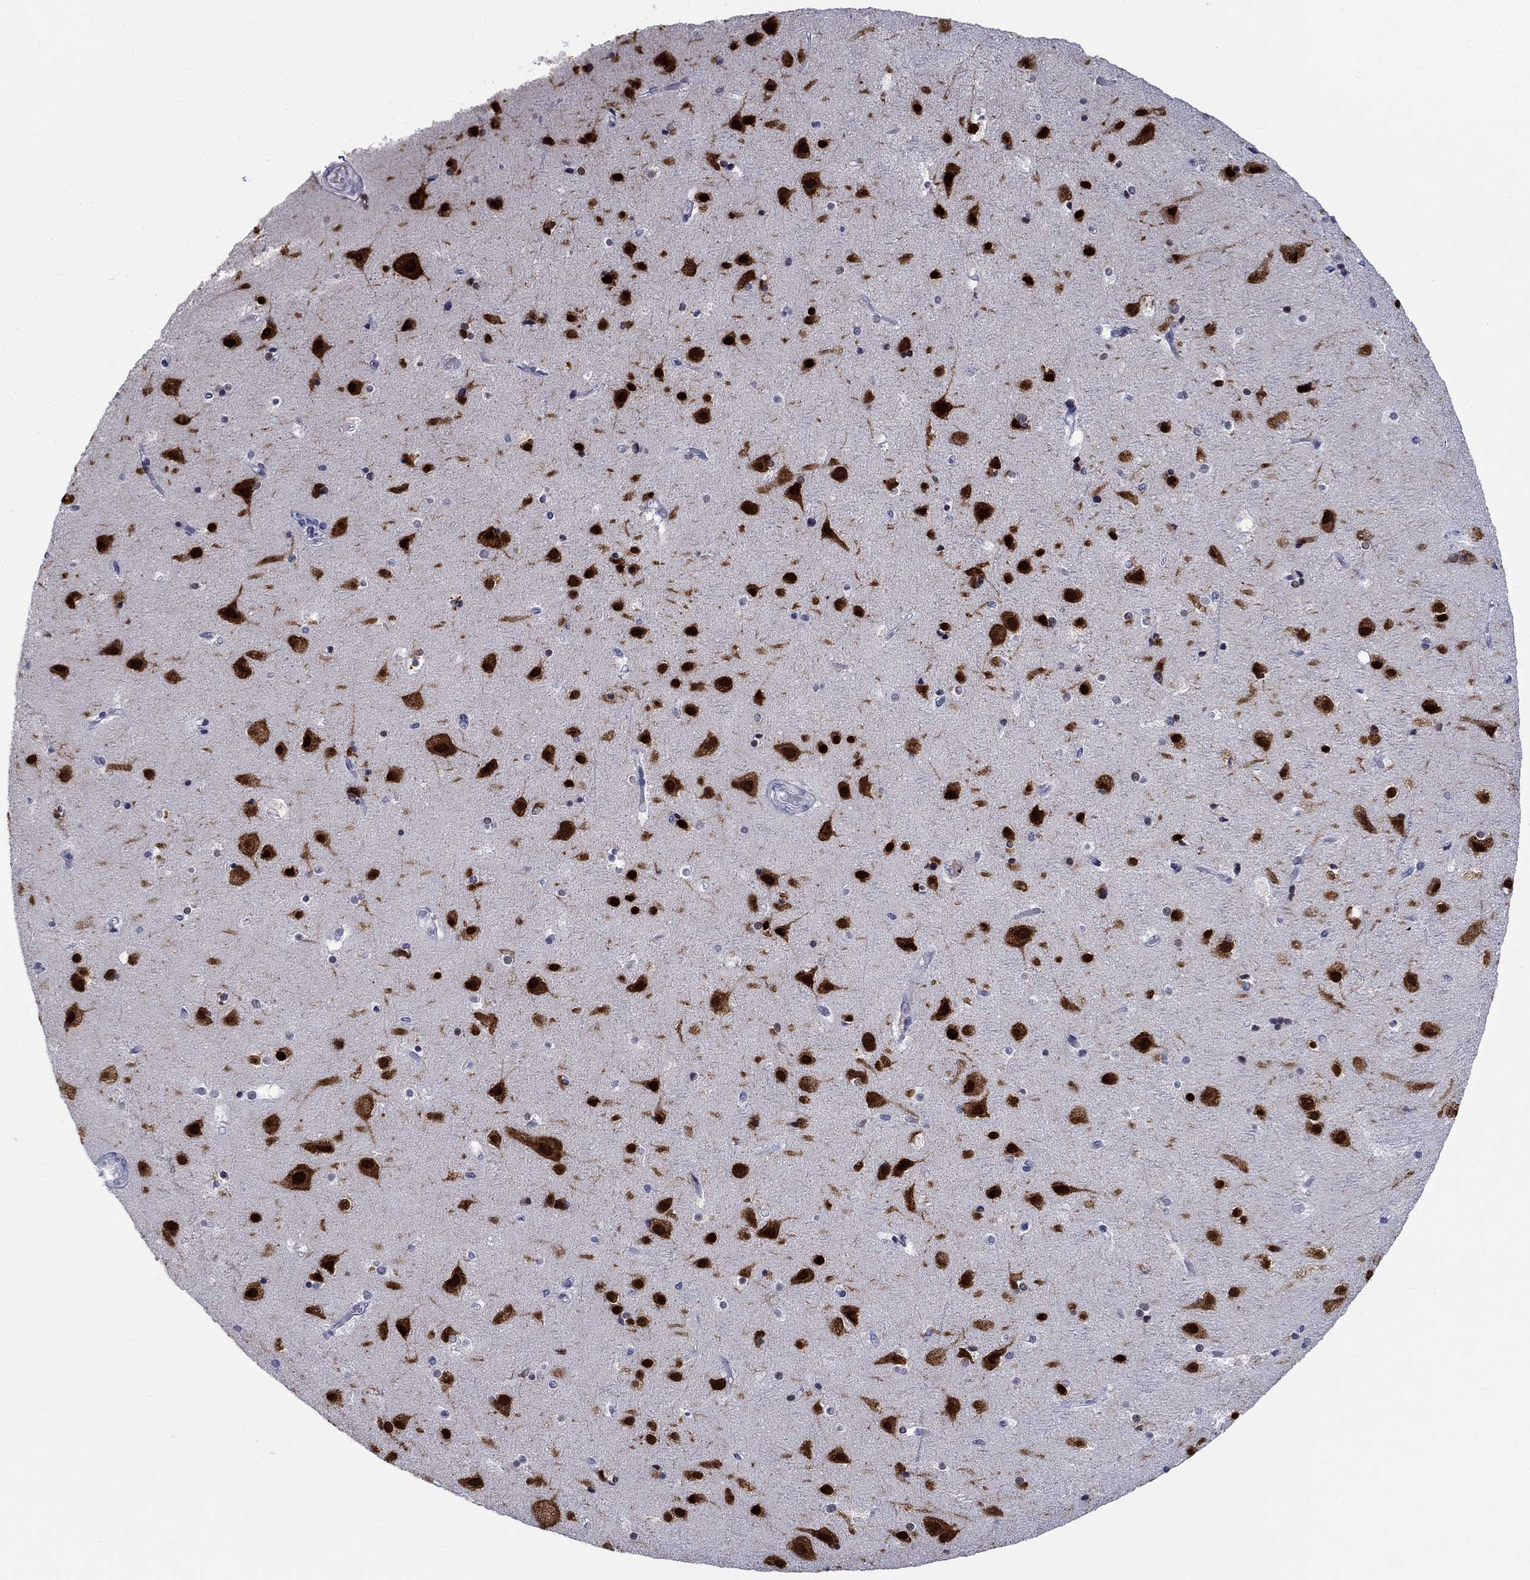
{"staining": {"intensity": "negative", "quantity": "none", "location": "none"}, "tissue": "cerebral cortex", "cell_type": "Endothelial cells", "image_type": "normal", "snomed": [{"axis": "morphology", "description": "Normal tissue, NOS"}, {"axis": "topography", "description": "Cerebral cortex"}], "caption": "Human cerebral cortex stained for a protein using IHC shows no staining in endothelial cells.", "gene": "ELAVL4", "patient": {"sex": "female", "age": 52}}